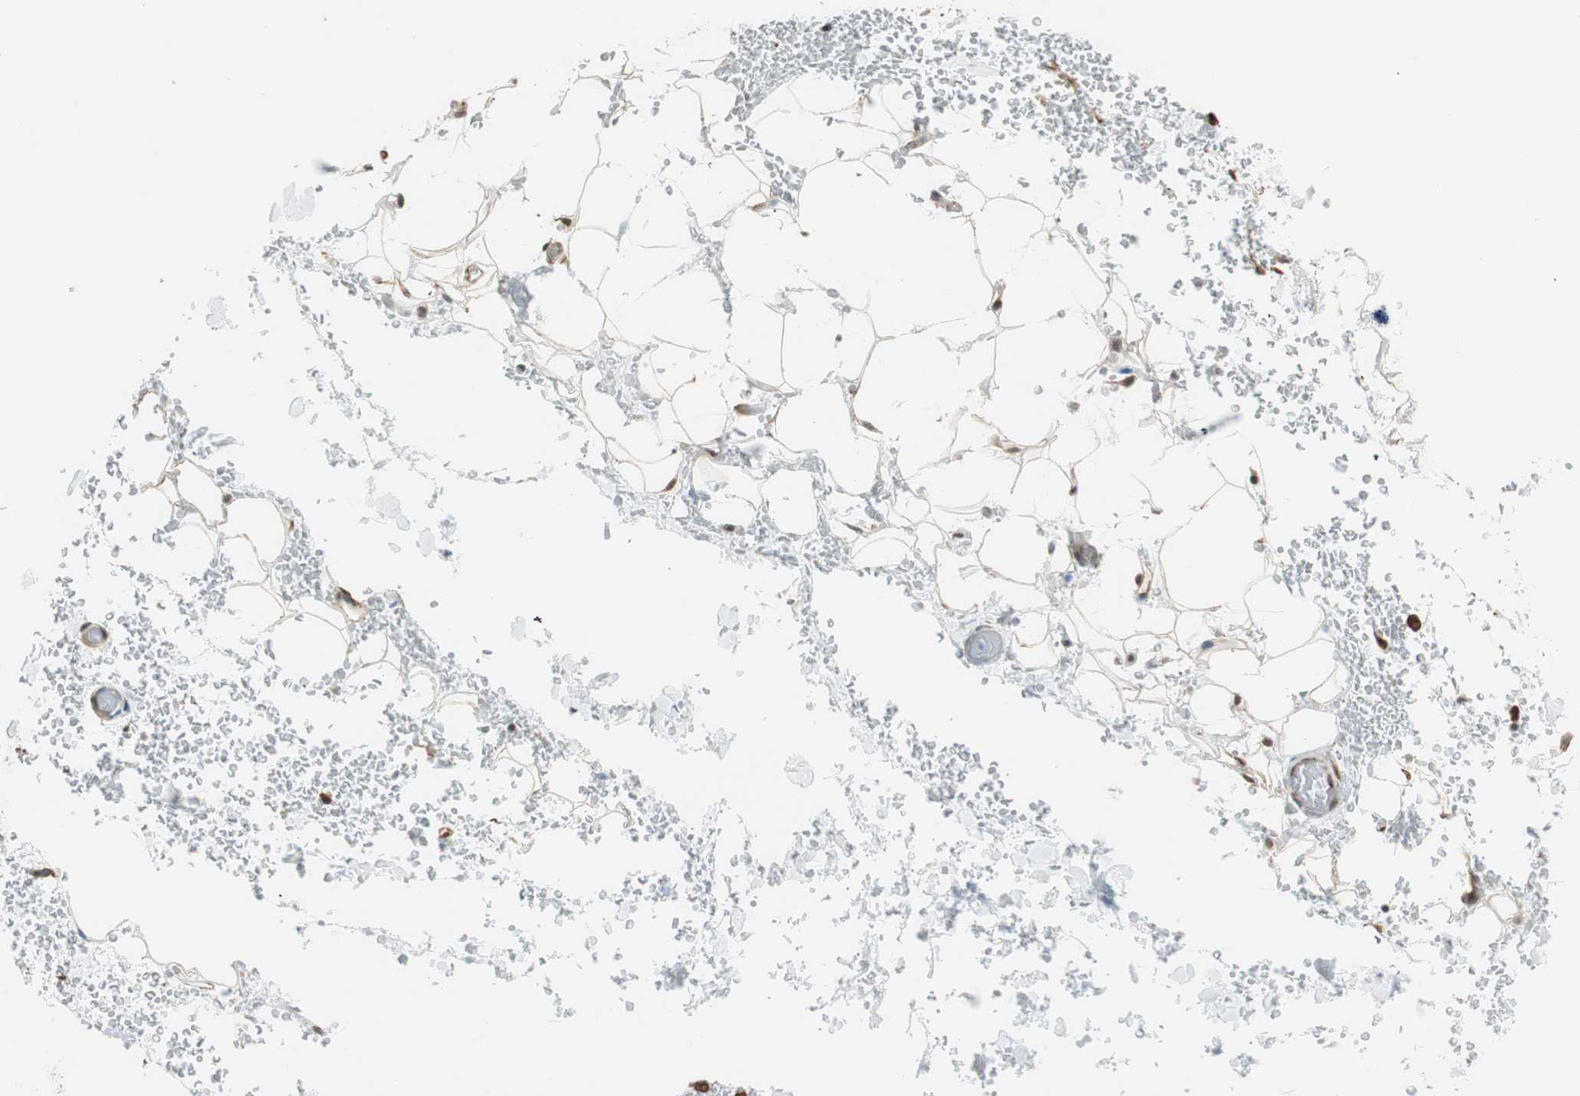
{"staining": {"intensity": "negative", "quantity": "none", "location": "none"}, "tissue": "adipose tissue", "cell_type": "Adipocytes", "image_type": "normal", "snomed": [{"axis": "morphology", "description": "Normal tissue, NOS"}, {"axis": "morphology", "description": "Inflammation, NOS"}, {"axis": "topography", "description": "Breast"}], "caption": "Immunohistochemistry image of unremarkable adipose tissue stained for a protein (brown), which demonstrates no staining in adipocytes. (DAB immunohistochemistry with hematoxylin counter stain).", "gene": "ZBTB17", "patient": {"sex": "female", "age": 65}}